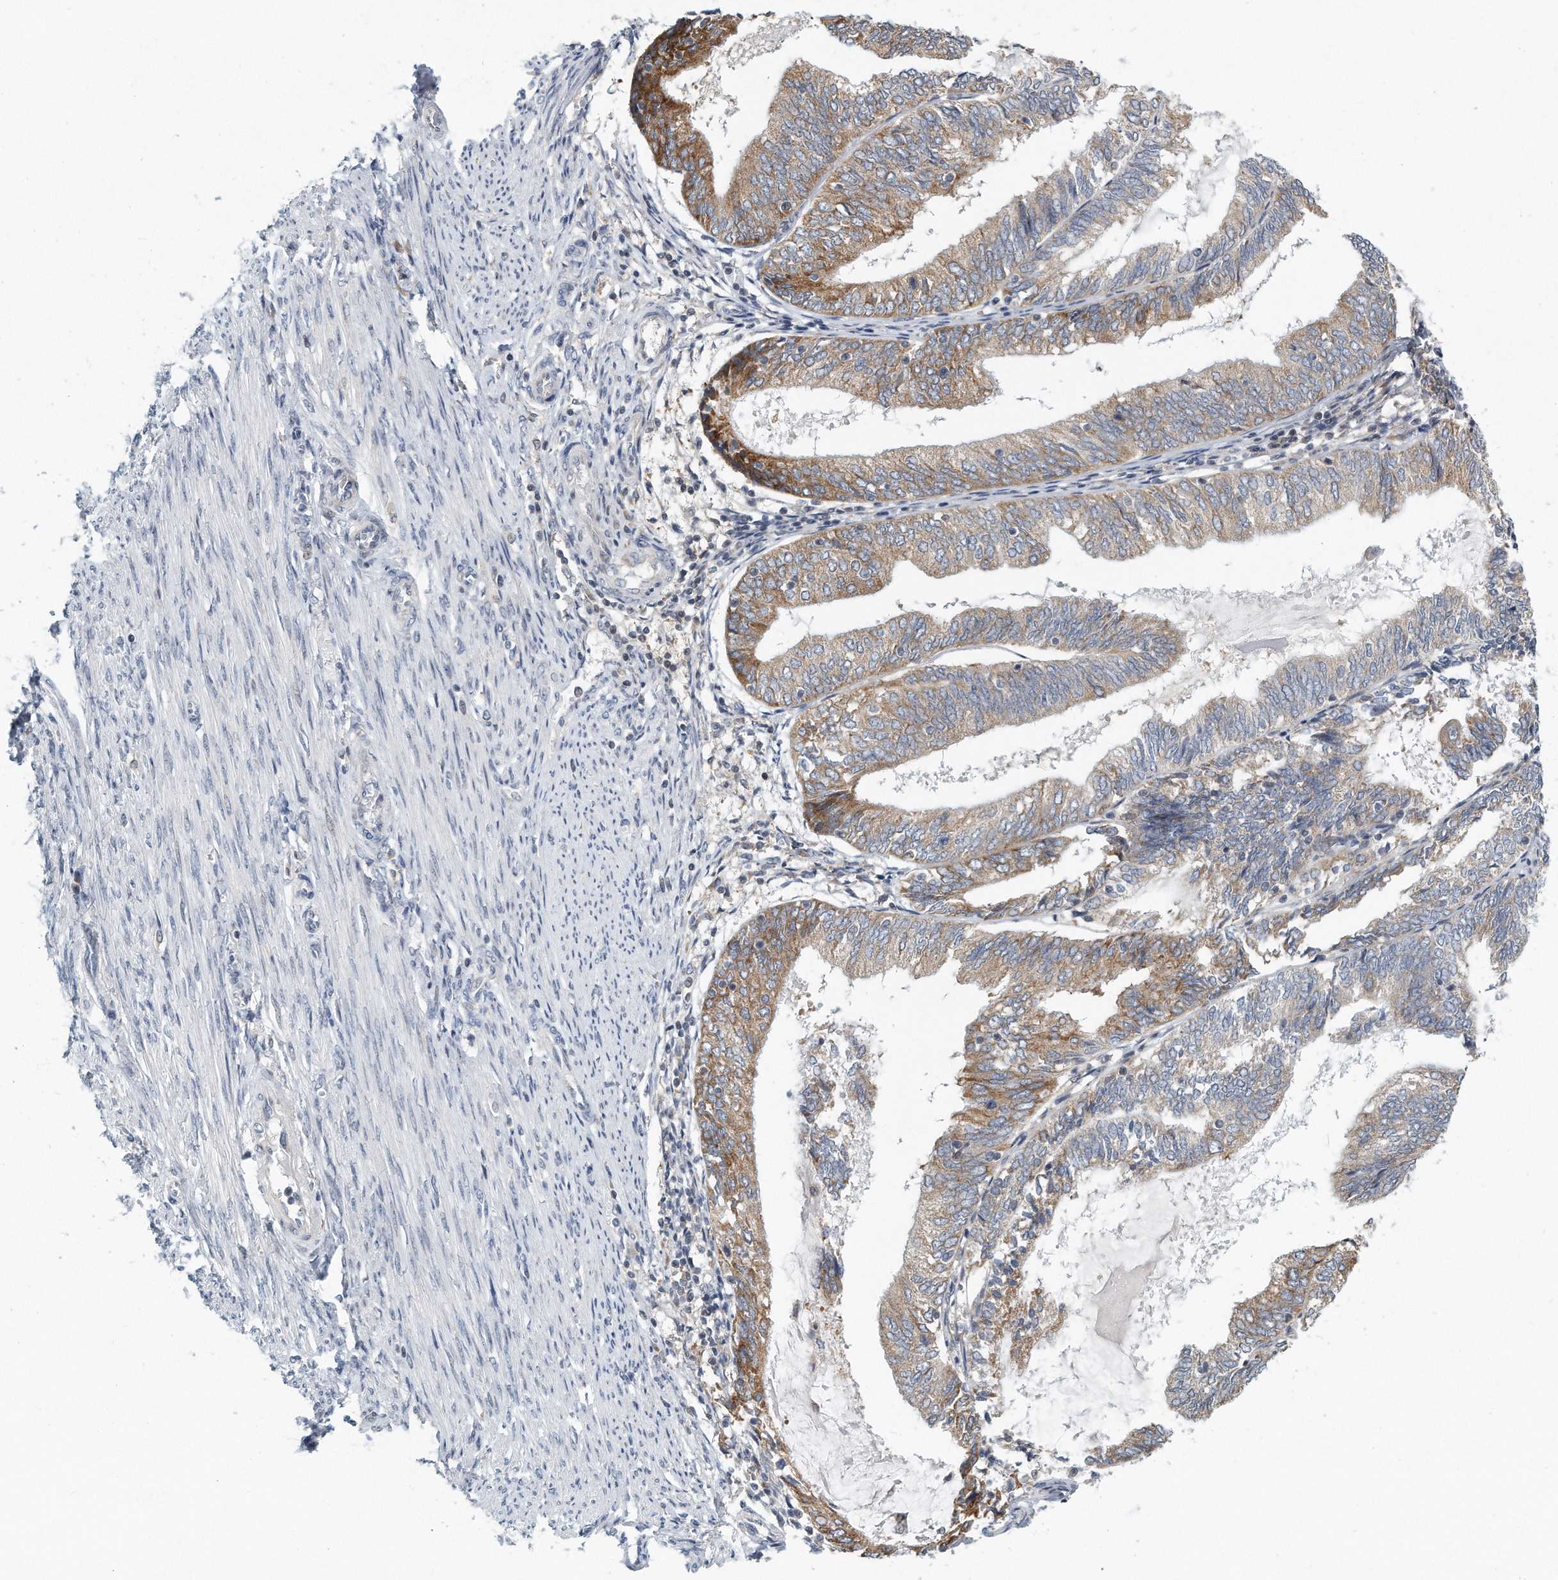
{"staining": {"intensity": "moderate", "quantity": "25%-75%", "location": "cytoplasmic/membranous"}, "tissue": "endometrial cancer", "cell_type": "Tumor cells", "image_type": "cancer", "snomed": [{"axis": "morphology", "description": "Adenocarcinoma, NOS"}, {"axis": "topography", "description": "Endometrium"}], "caption": "Immunohistochemical staining of adenocarcinoma (endometrial) displays medium levels of moderate cytoplasmic/membranous protein staining in approximately 25%-75% of tumor cells.", "gene": "VLDLR", "patient": {"sex": "female", "age": 81}}